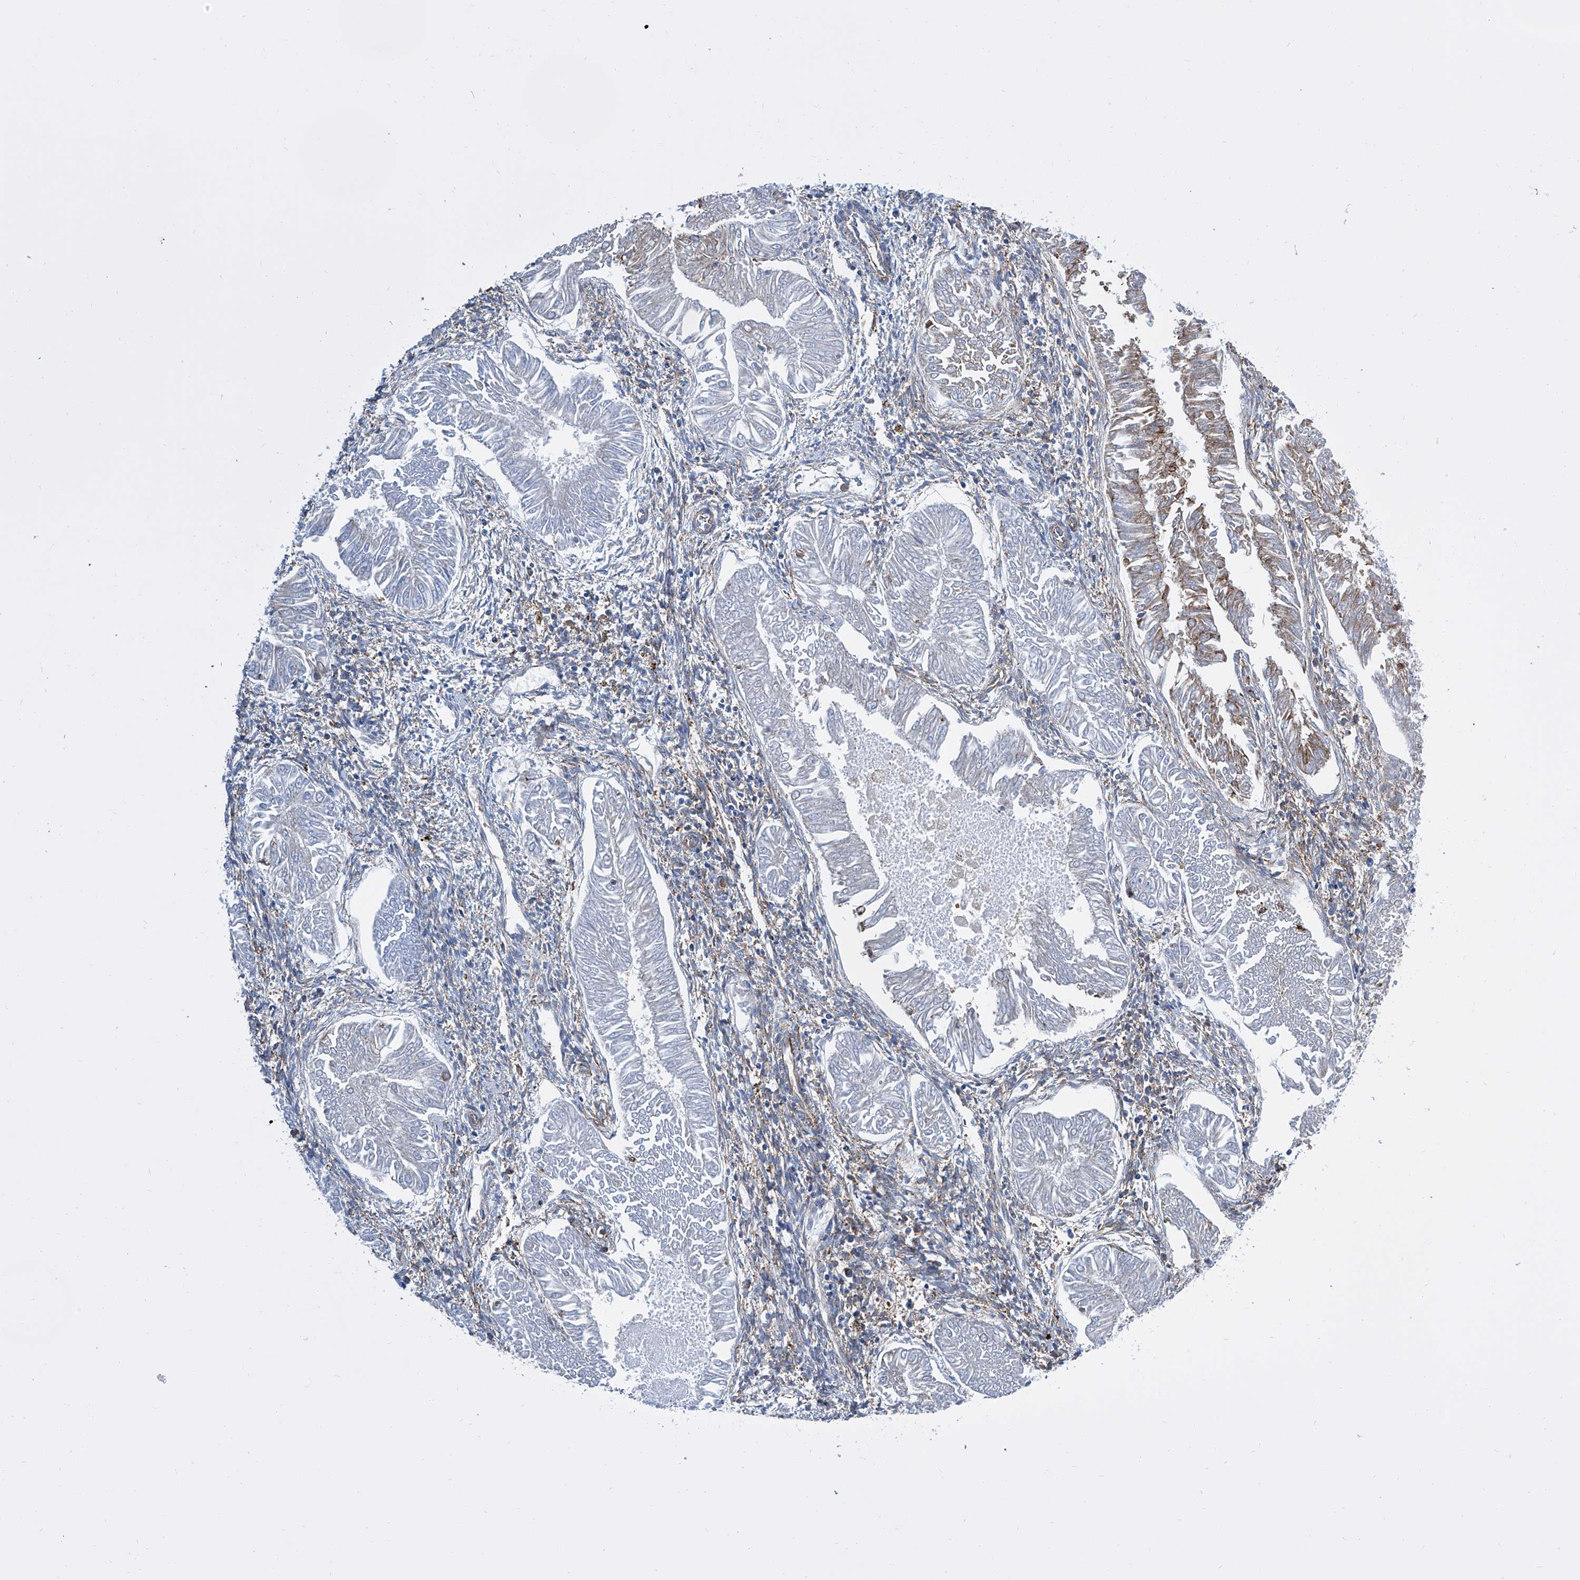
{"staining": {"intensity": "weak", "quantity": "<25%", "location": "cytoplasmic/membranous"}, "tissue": "endometrial cancer", "cell_type": "Tumor cells", "image_type": "cancer", "snomed": [{"axis": "morphology", "description": "Adenocarcinoma, NOS"}, {"axis": "topography", "description": "Endometrium"}], "caption": "DAB immunohistochemical staining of human adenocarcinoma (endometrial) exhibits no significant positivity in tumor cells.", "gene": "GPT", "patient": {"sex": "female", "age": 53}}